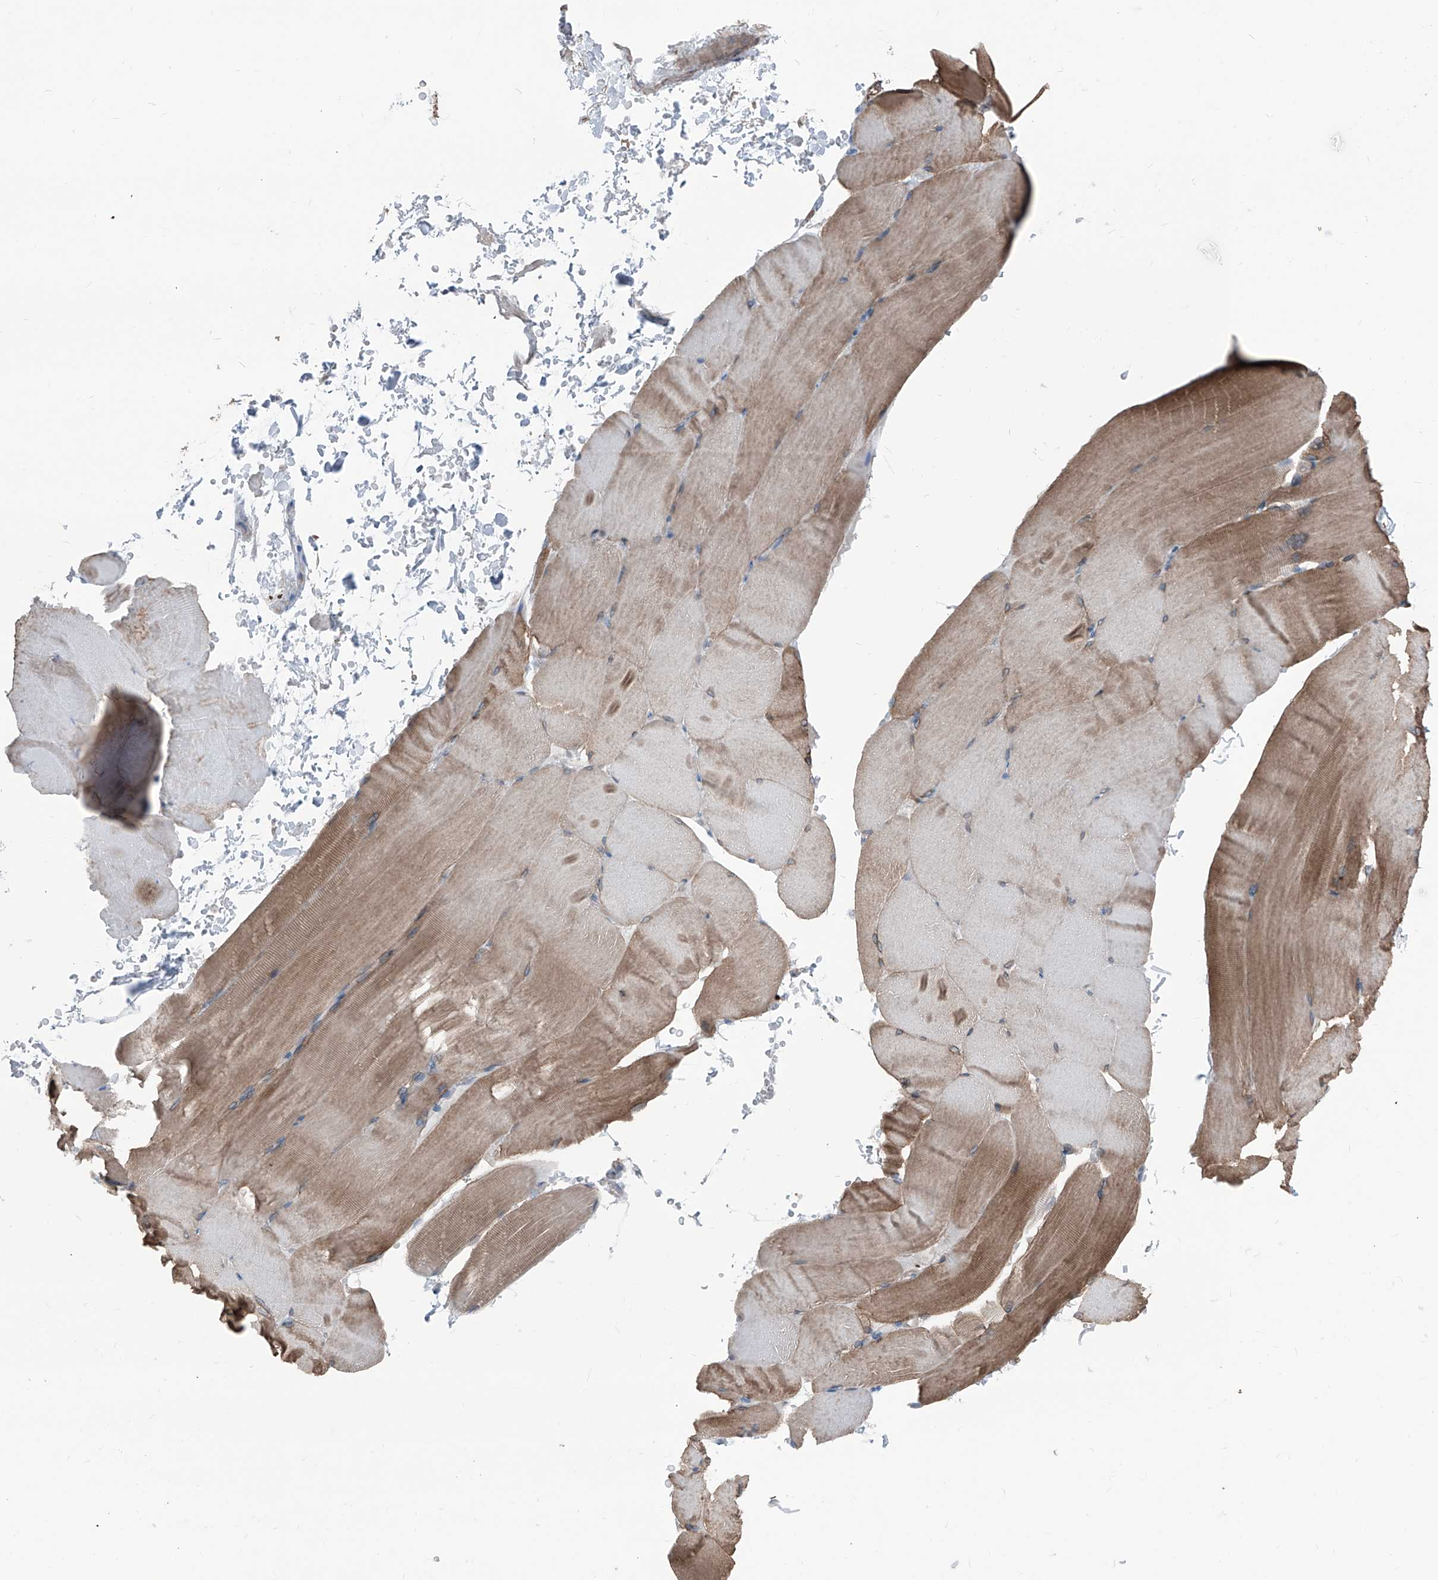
{"staining": {"intensity": "moderate", "quantity": "25%-75%", "location": "cytoplasmic/membranous"}, "tissue": "skeletal muscle", "cell_type": "Myocytes", "image_type": "normal", "snomed": [{"axis": "morphology", "description": "Normal tissue, NOS"}, {"axis": "topography", "description": "Skeletal muscle"}, {"axis": "topography", "description": "Parathyroid gland"}], "caption": "Immunohistochemistry histopathology image of benign skeletal muscle stained for a protein (brown), which exhibits medium levels of moderate cytoplasmic/membranous staining in about 25%-75% of myocytes.", "gene": "HSPB11", "patient": {"sex": "female", "age": 37}}